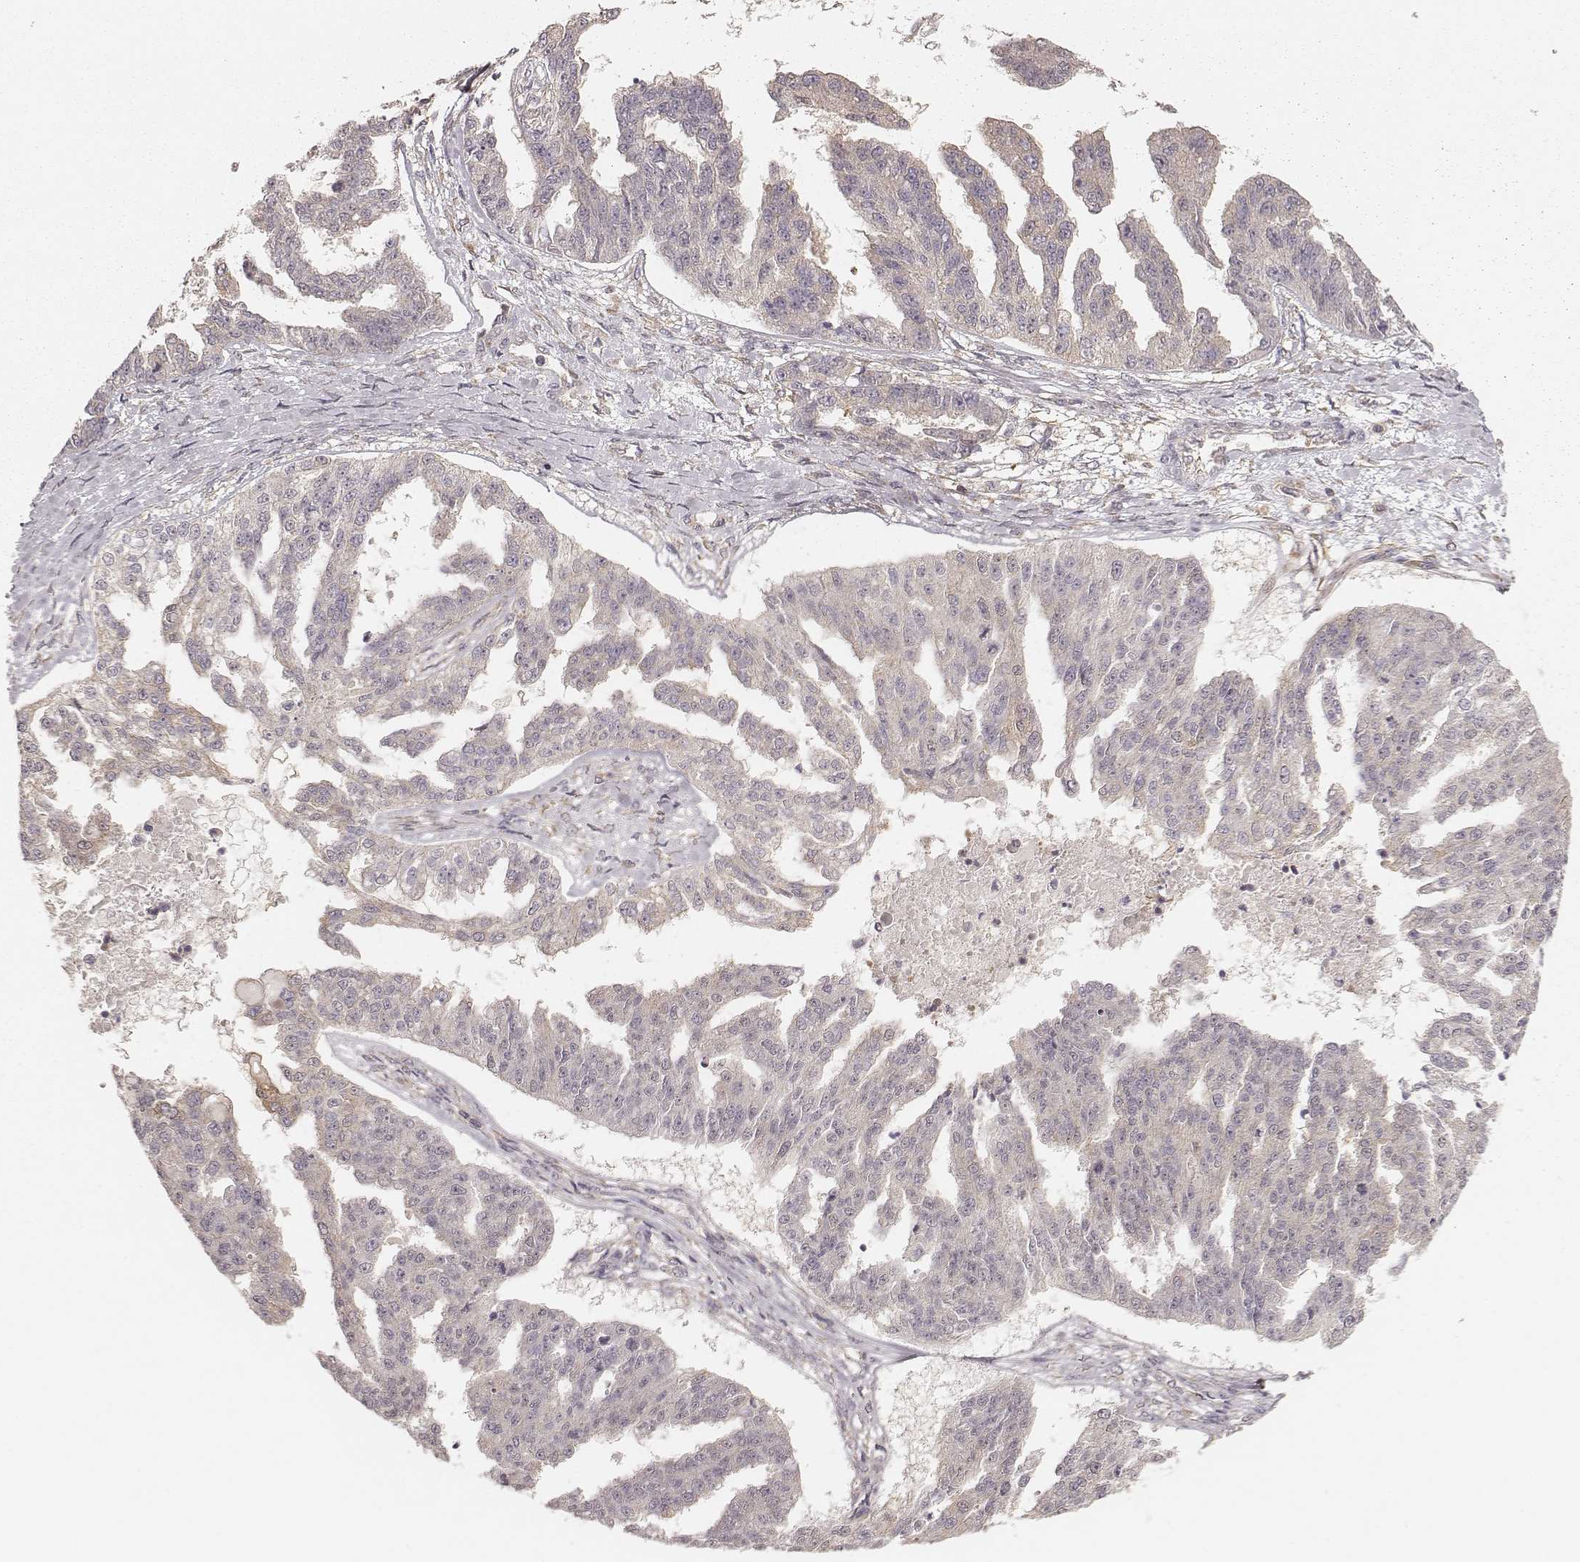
{"staining": {"intensity": "negative", "quantity": "none", "location": "none"}, "tissue": "ovarian cancer", "cell_type": "Tumor cells", "image_type": "cancer", "snomed": [{"axis": "morphology", "description": "Cystadenocarcinoma, serous, NOS"}, {"axis": "topography", "description": "Ovary"}], "caption": "Immunohistochemical staining of human ovarian cancer reveals no significant expression in tumor cells.", "gene": "CARS1", "patient": {"sex": "female", "age": 58}}